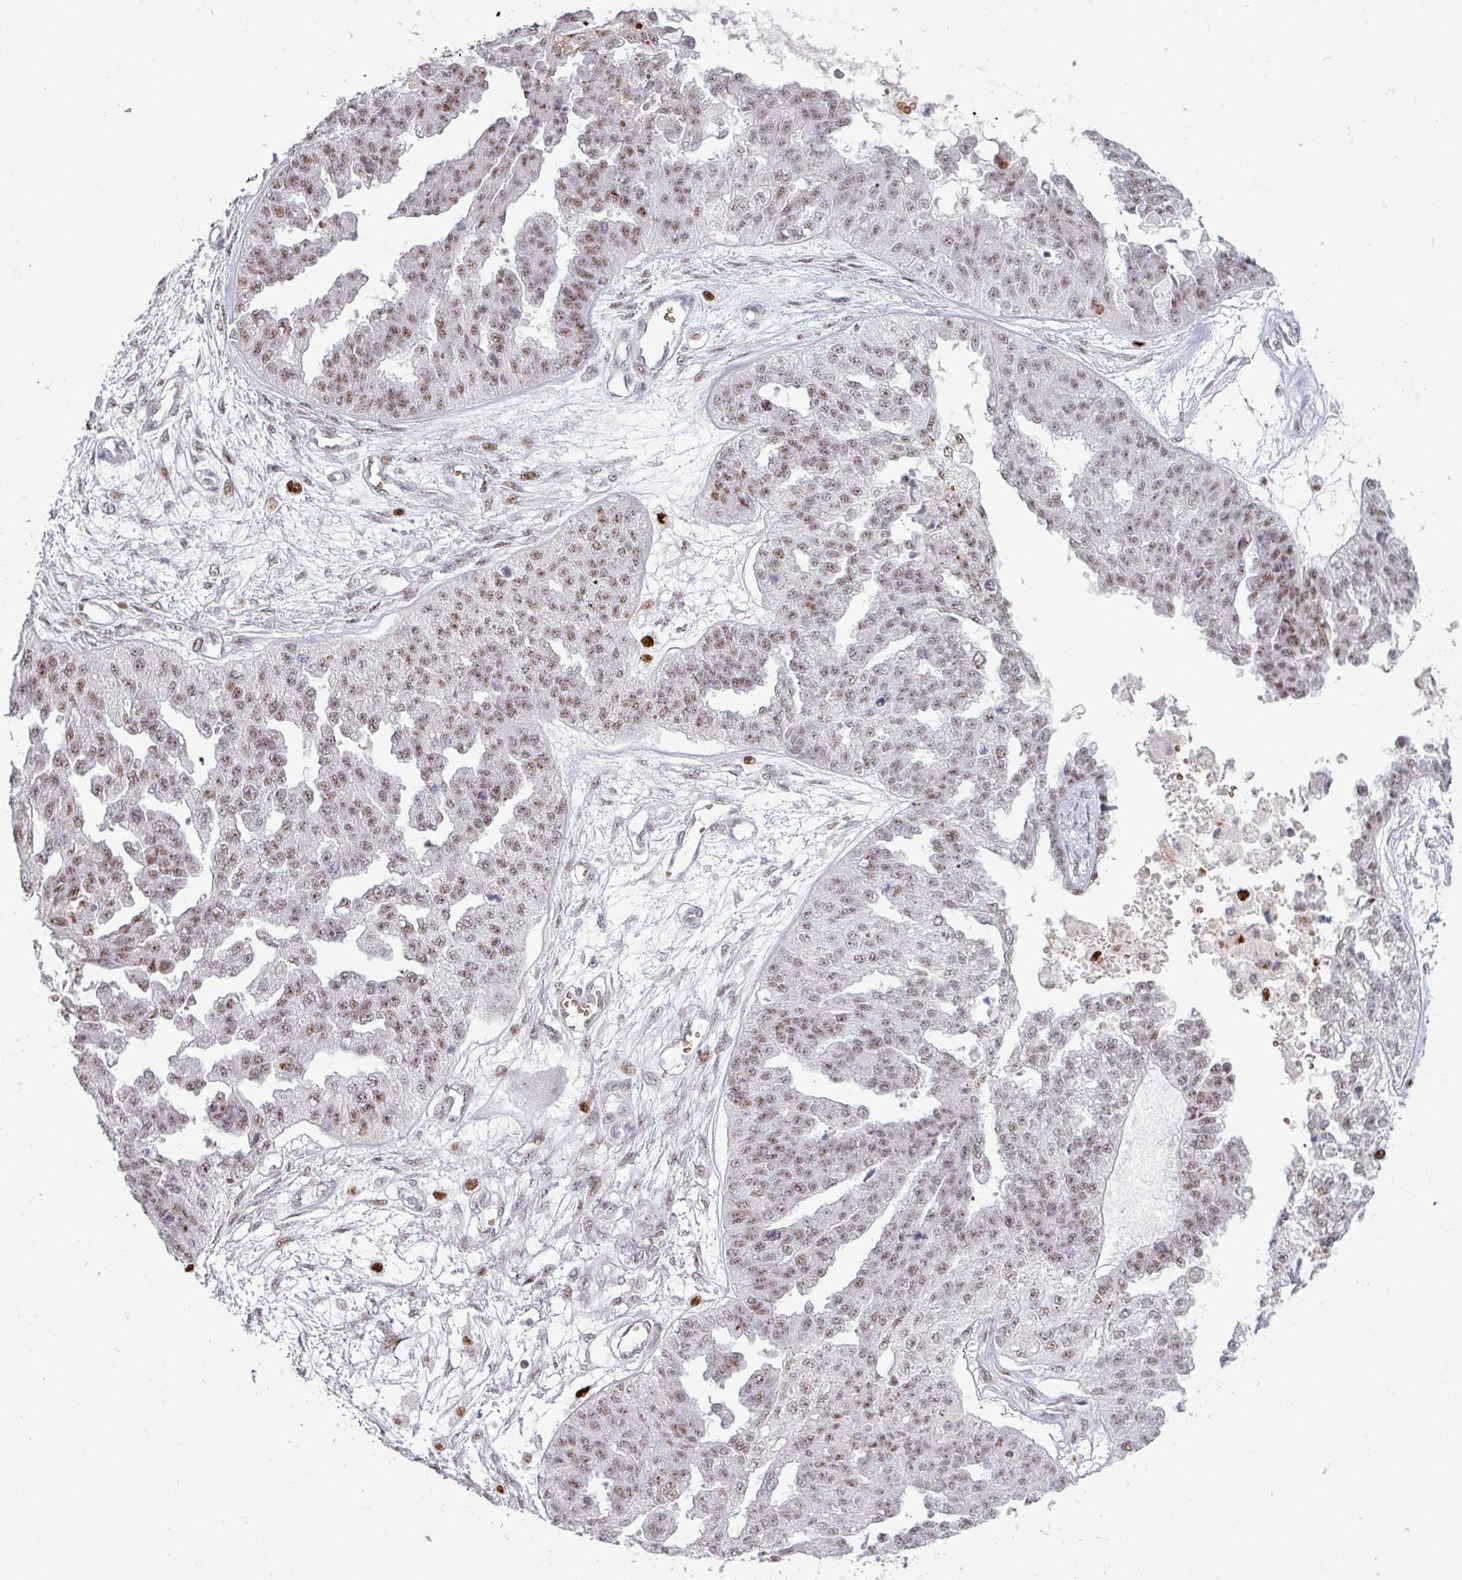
{"staining": {"intensity": "moderate", "quantity": ">75%", "location": "nuclear"}, "tissue": "ovarian cancer", "cell_type": "Tumor cells", "image_type": "cancer", "snomed": [{"axis": "morphology", "description": "Cystadenocarcinoma, serous, NOS"}, {"axis": "topography", "description": "Ovary"}], "caption": "Tumor cells demonstrate medium levels of moderate nuclear expression in approximately >75% of cells in ovarian cancer. (brown staining indicates protein expression, while blue staining denotes nuclei).", "gene": "NCOR1", "patient": {"sex": "female", "age": 58}}